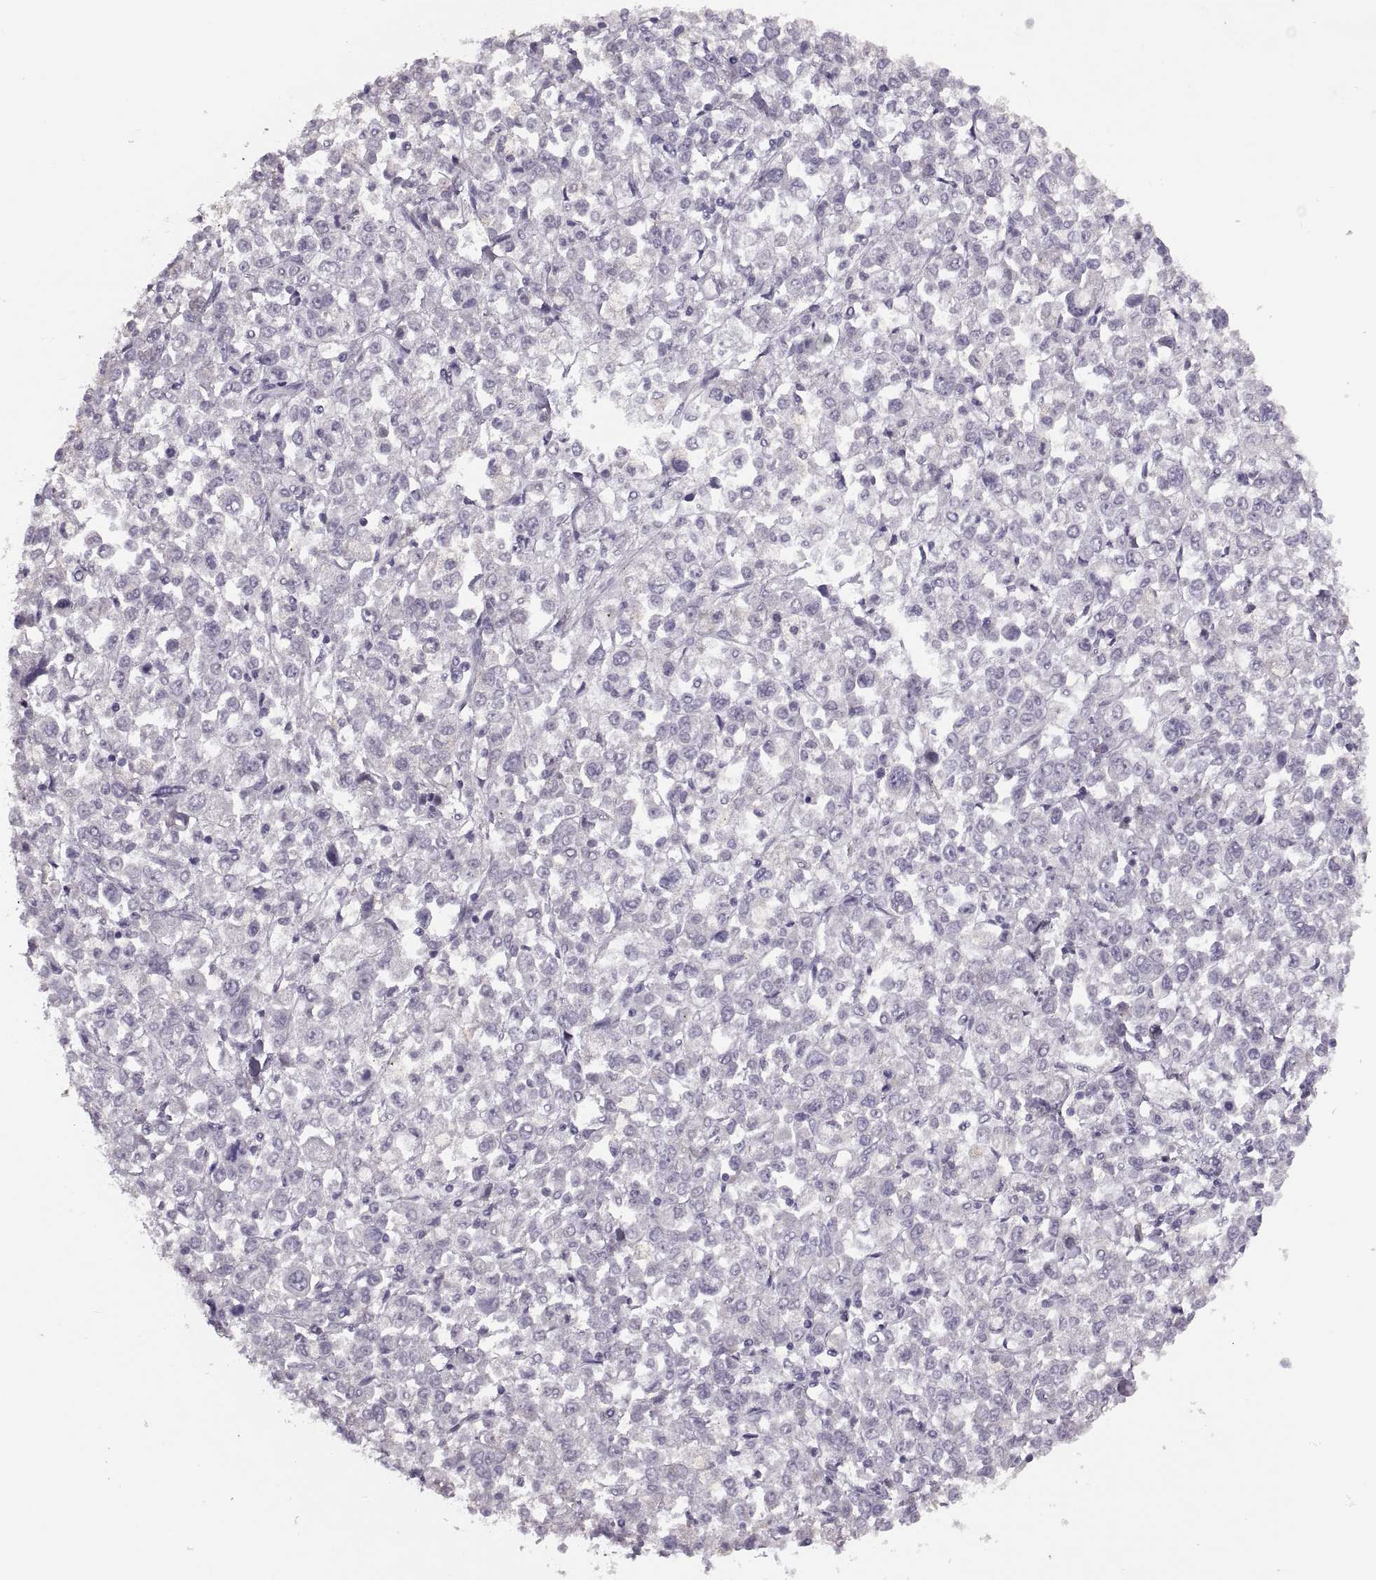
{"staining": {"intensity": "negative", "quantity": "none", "location": "none"}, "tissue": "stomach cancer", "cell_type": "Tumor cells", "image_type": "cancer", "snomed": [{"axis": "morphology", "description": "Adenocarcinoma, NOS"}, {"axis": "topography", "description": "Stomach, upper"}], "caption": "Adenocarcinoma (stomach) was stained to show a protein in brown. There is no significant positivity in tumor cells.", "gene": "PRSS54", "patient": {"sex": "male", "age": 70}}